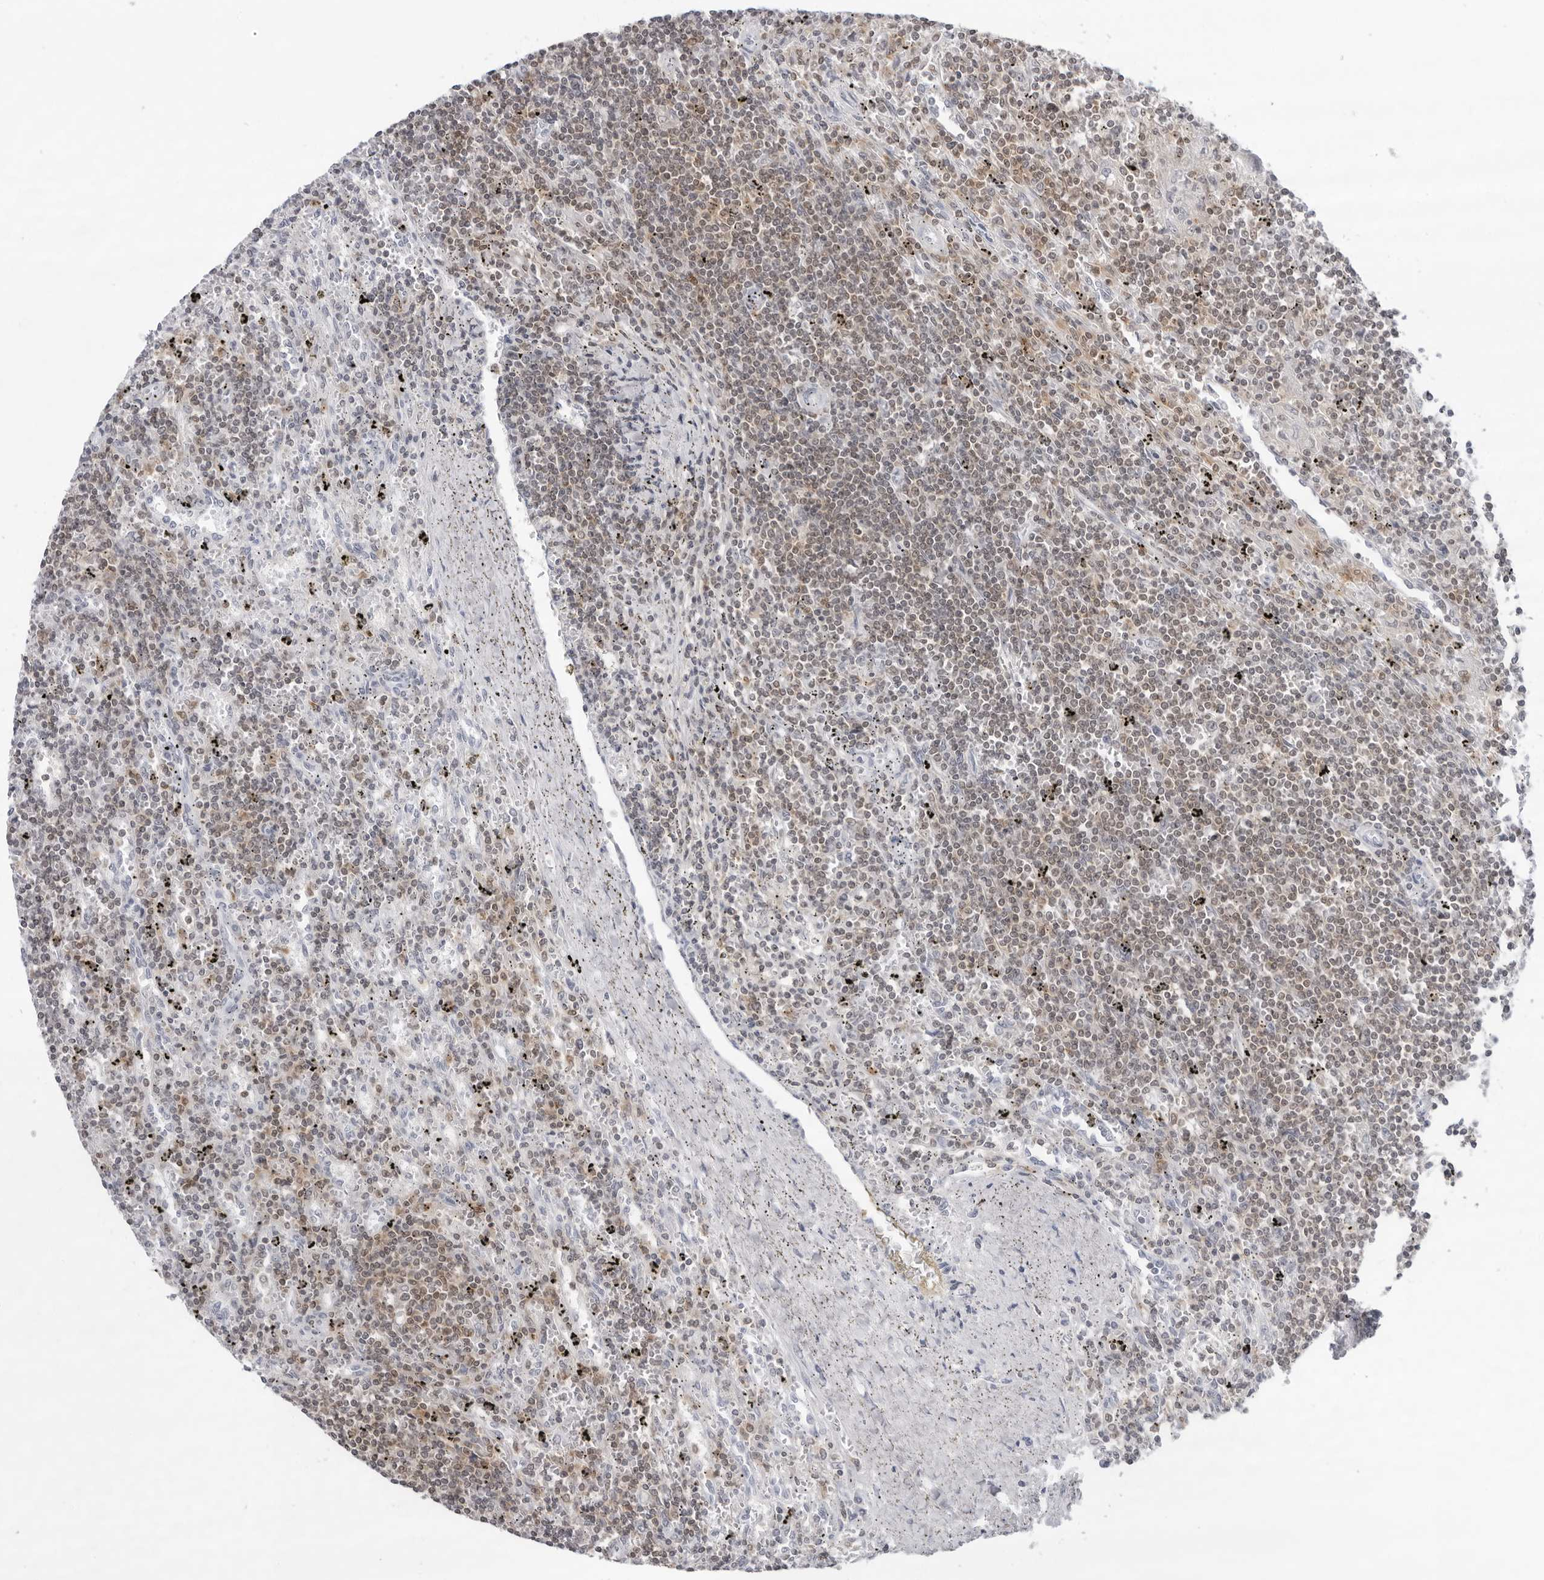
{"staining": {"intensity": "moderate", "quantity": ">75%", "location": "nuclear"}, "tissue": "lymphoma", "cell_type": "Tumor cells", "image_type": "cancer", "snomed": [{"axis": "morphology", "description": "Malignant lymphoma, non-Hodgkin's type, Low grade"}, {"axis": "topography", "description": "Spleen"}], "caption": "The image demonstrates staining of malignant lymphoma, non-Hodgkin's type (low-grade), revealing moderate nuclear protein staining (brown color) within tumor cells.", "gene": "FMNL1", "patient": {"sex": "male", "age": 76}}